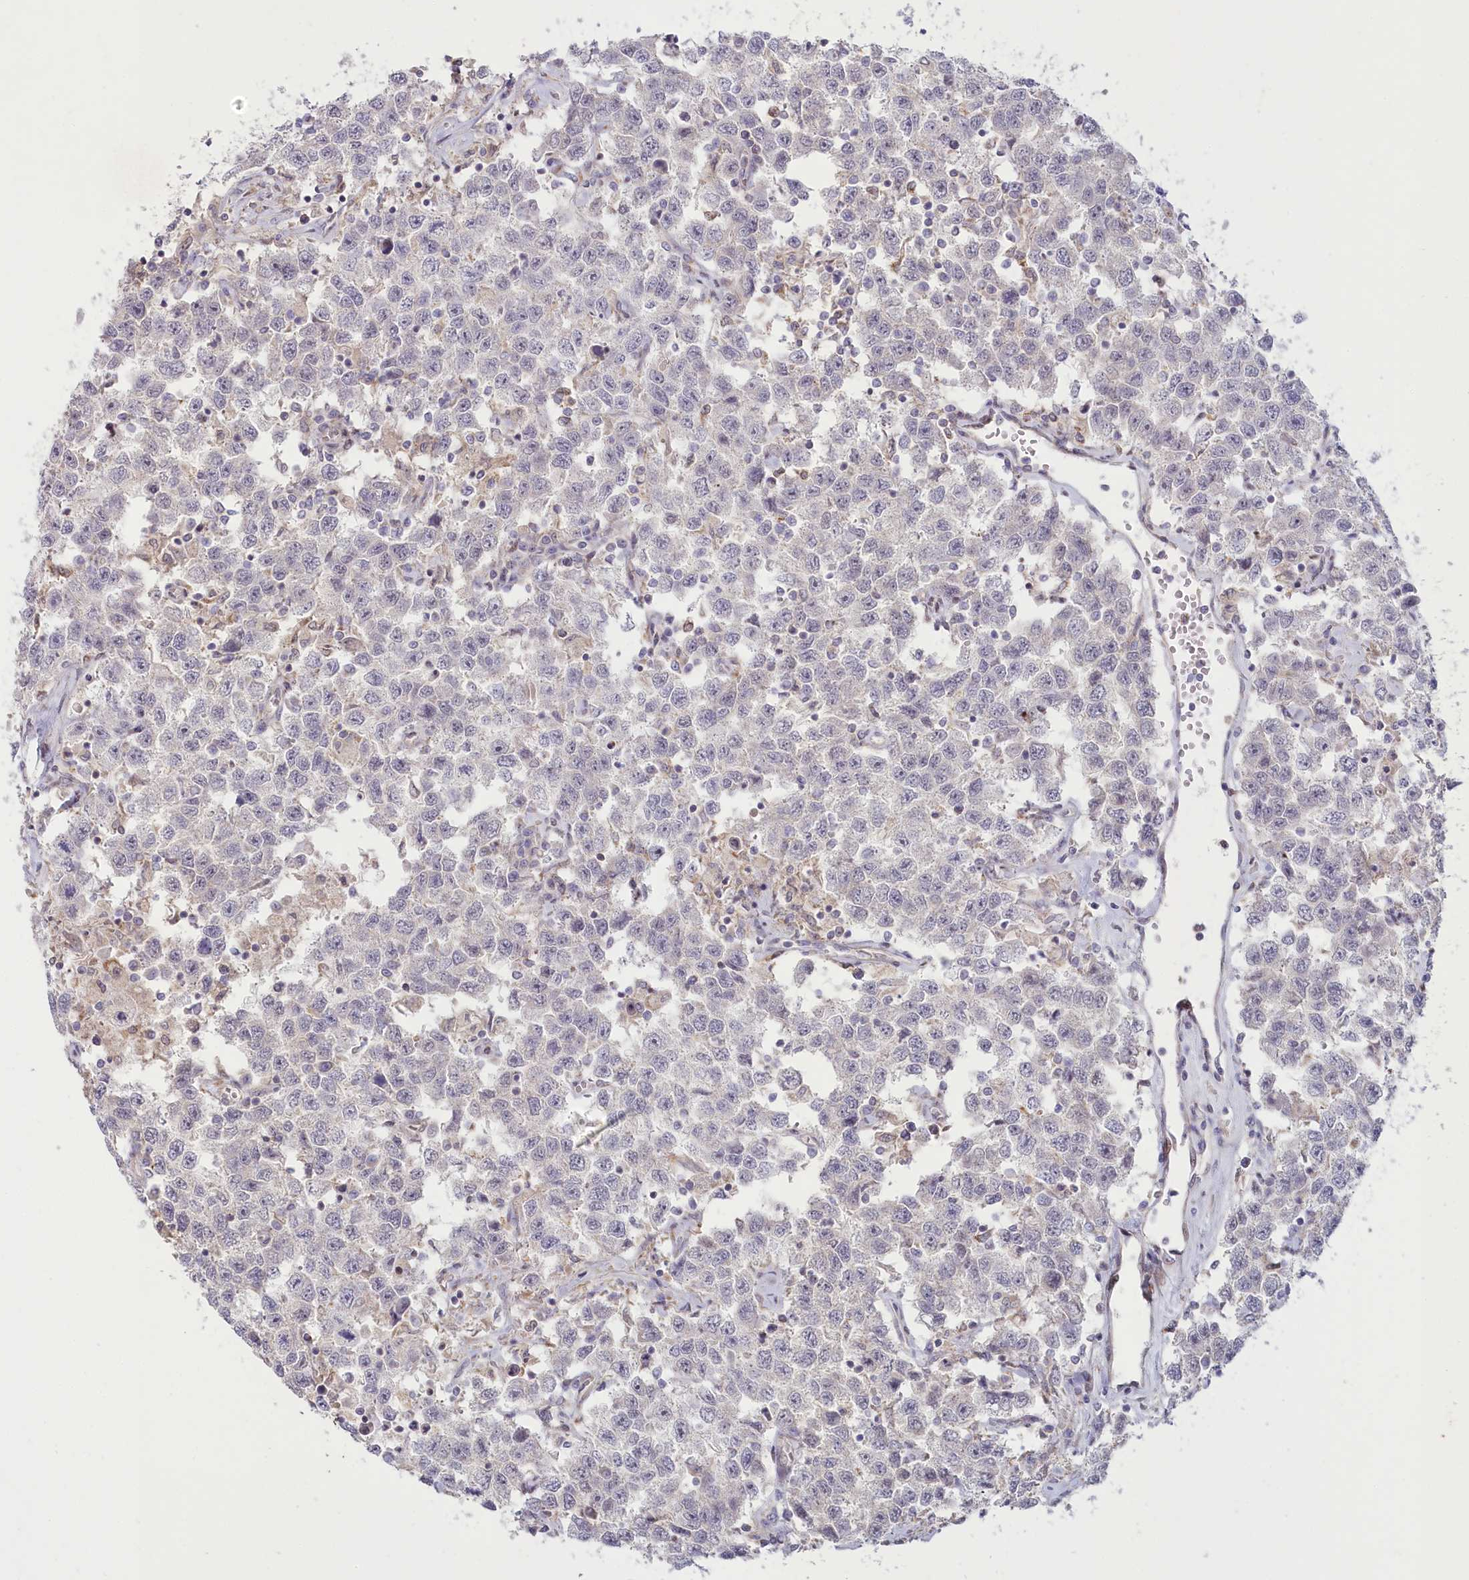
{"staining": {"intensity": "negative", "quantity": "none", "location": "none"}, "tissue": "testis cancer", "cell_type": "Tumor cells", "image_type": "cancer", "snomed": [{"axis": "morphology", "description": "Seminoma, NOS"}, {"axis": "topography", "description": "Testis"}], "caption": "This image is of testis cancer (seminoma) stained with immunohistochemistry to label a protein in brown with the nuclei are counter-stained blue. There is no positivity in tumor cells. (Brightfield microscopy of DAB IHC at high magnification).", "gene": "MTG1", "patient": {"sex": "male", "age": 41}}